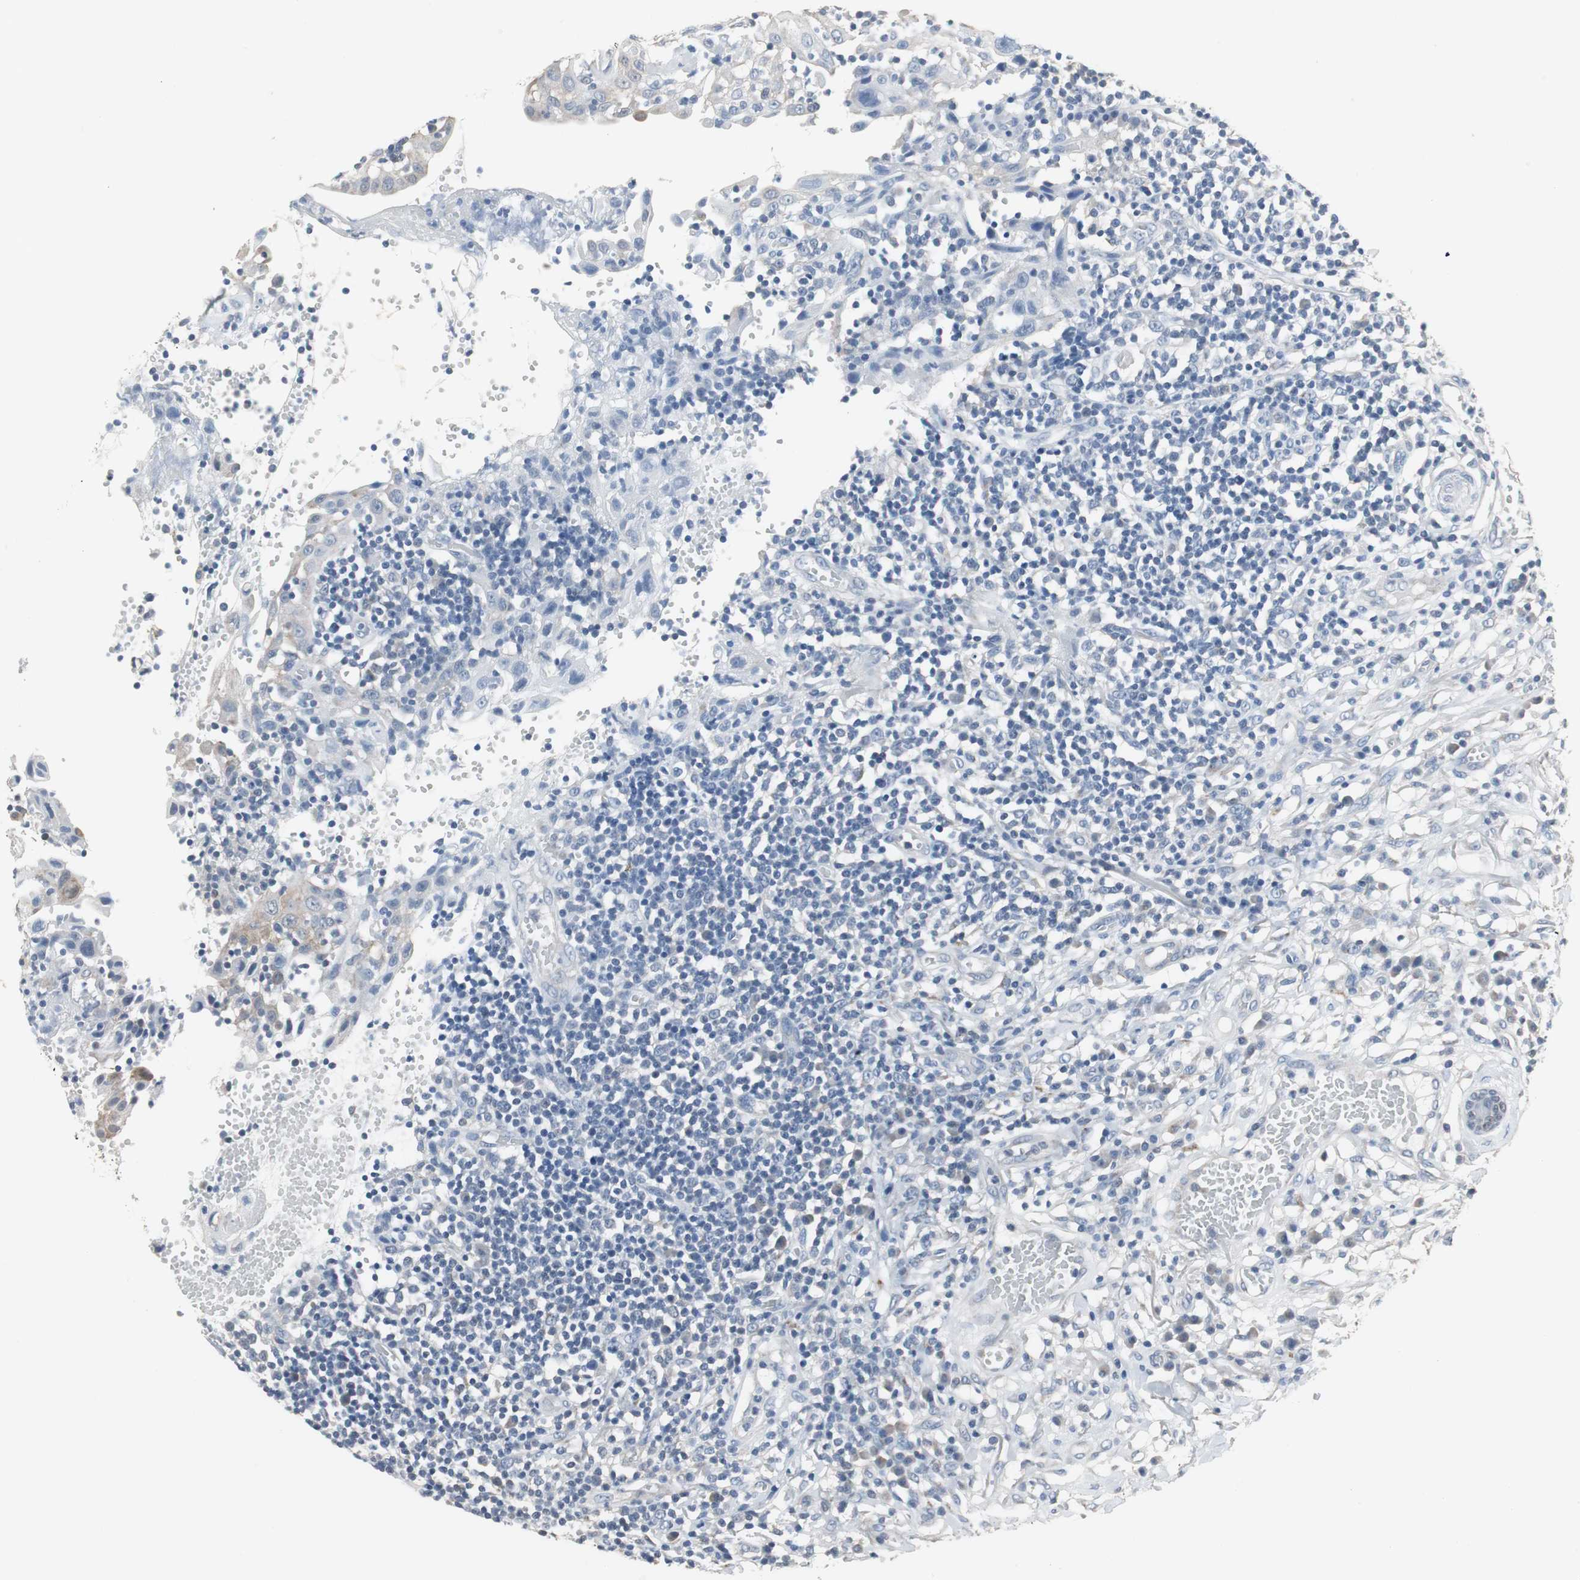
{"staining": {"intensity": "weak", "quantity": "25%-75%", "location": "cytoplasmic/membranous"}, "tissue": "thyroid cancer", "cell_type": "Tumor cells", "image_type": "cancer", "snomed": [{"axis": "morphology", "description": "Carcinoma, NOS"}, {"axis": "topography", "description": "Thyroid gland"}], "caption": "Immunohistochemistry of thyroid carcinoma displays low levels of weak cytoplasmic/membranous expression in approximately 25%-75% of tumor cells.", "gene": "ZSCAN22", "patient": {"sex": "female", "age": 77}}